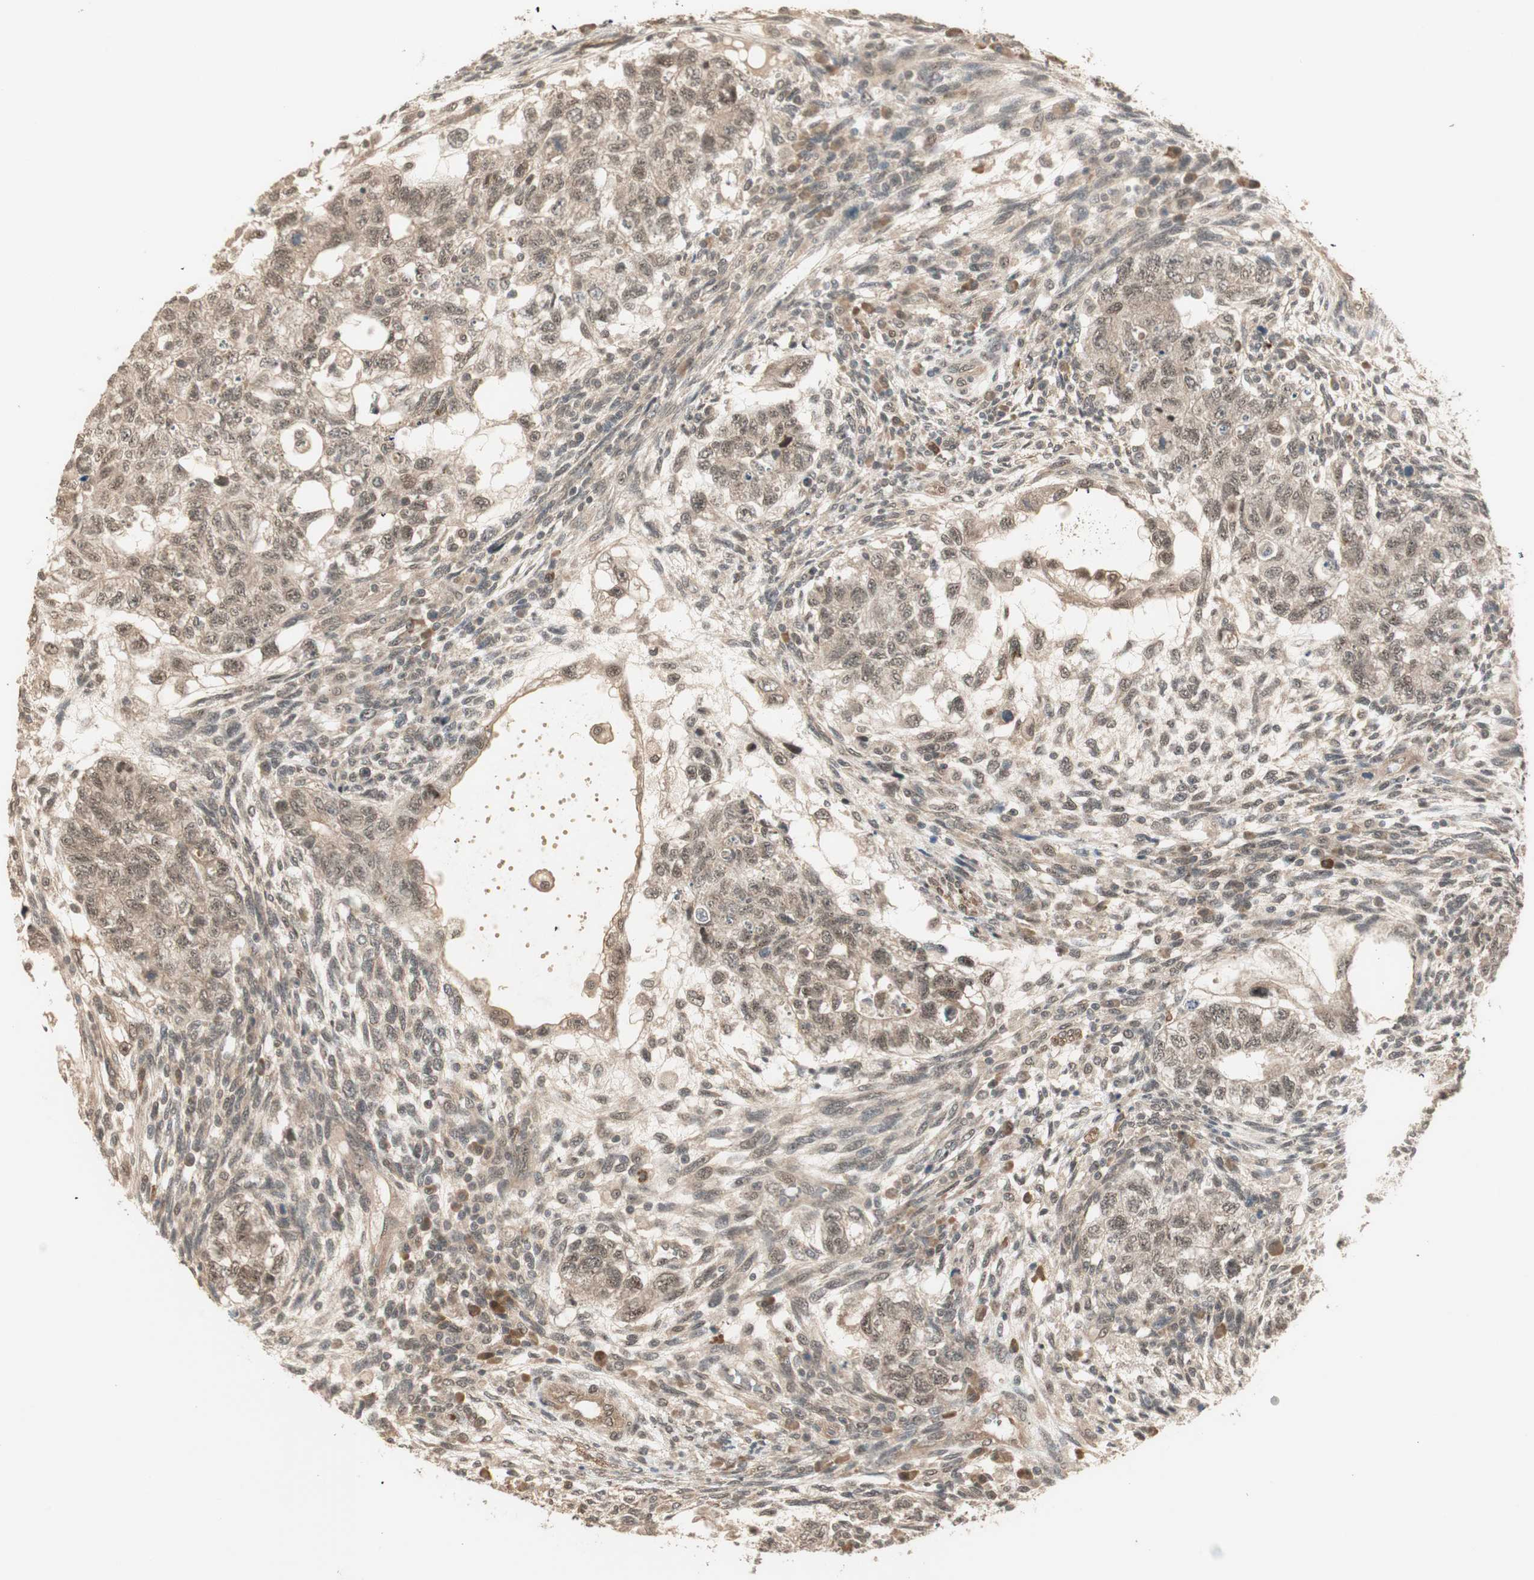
{"staining": {"intensity": "weak", "quantity": ">75%", "location": "cytoplasmic/membranous,nuclear"}, "tissue": "testis cancer", "cell_type": "Tumor cells", "image_type": "cancer", "snomed": [{"axis": "morphology", "description": "Normal tissue, NOS"}, {"axis": "morphology", "description": "Carcinoma, Embryonal, NOS"}, {"axis": "topography", "description": "Testis"}], "caption": "The immunohistochemical stain highlights weak cytoplasmic/membranous and nuclear positivity in tumor cells of testis embryonal carcinoma tissue.", "gene": "ZSCAN31", "patient": {"sex": "male", "age": 36}}